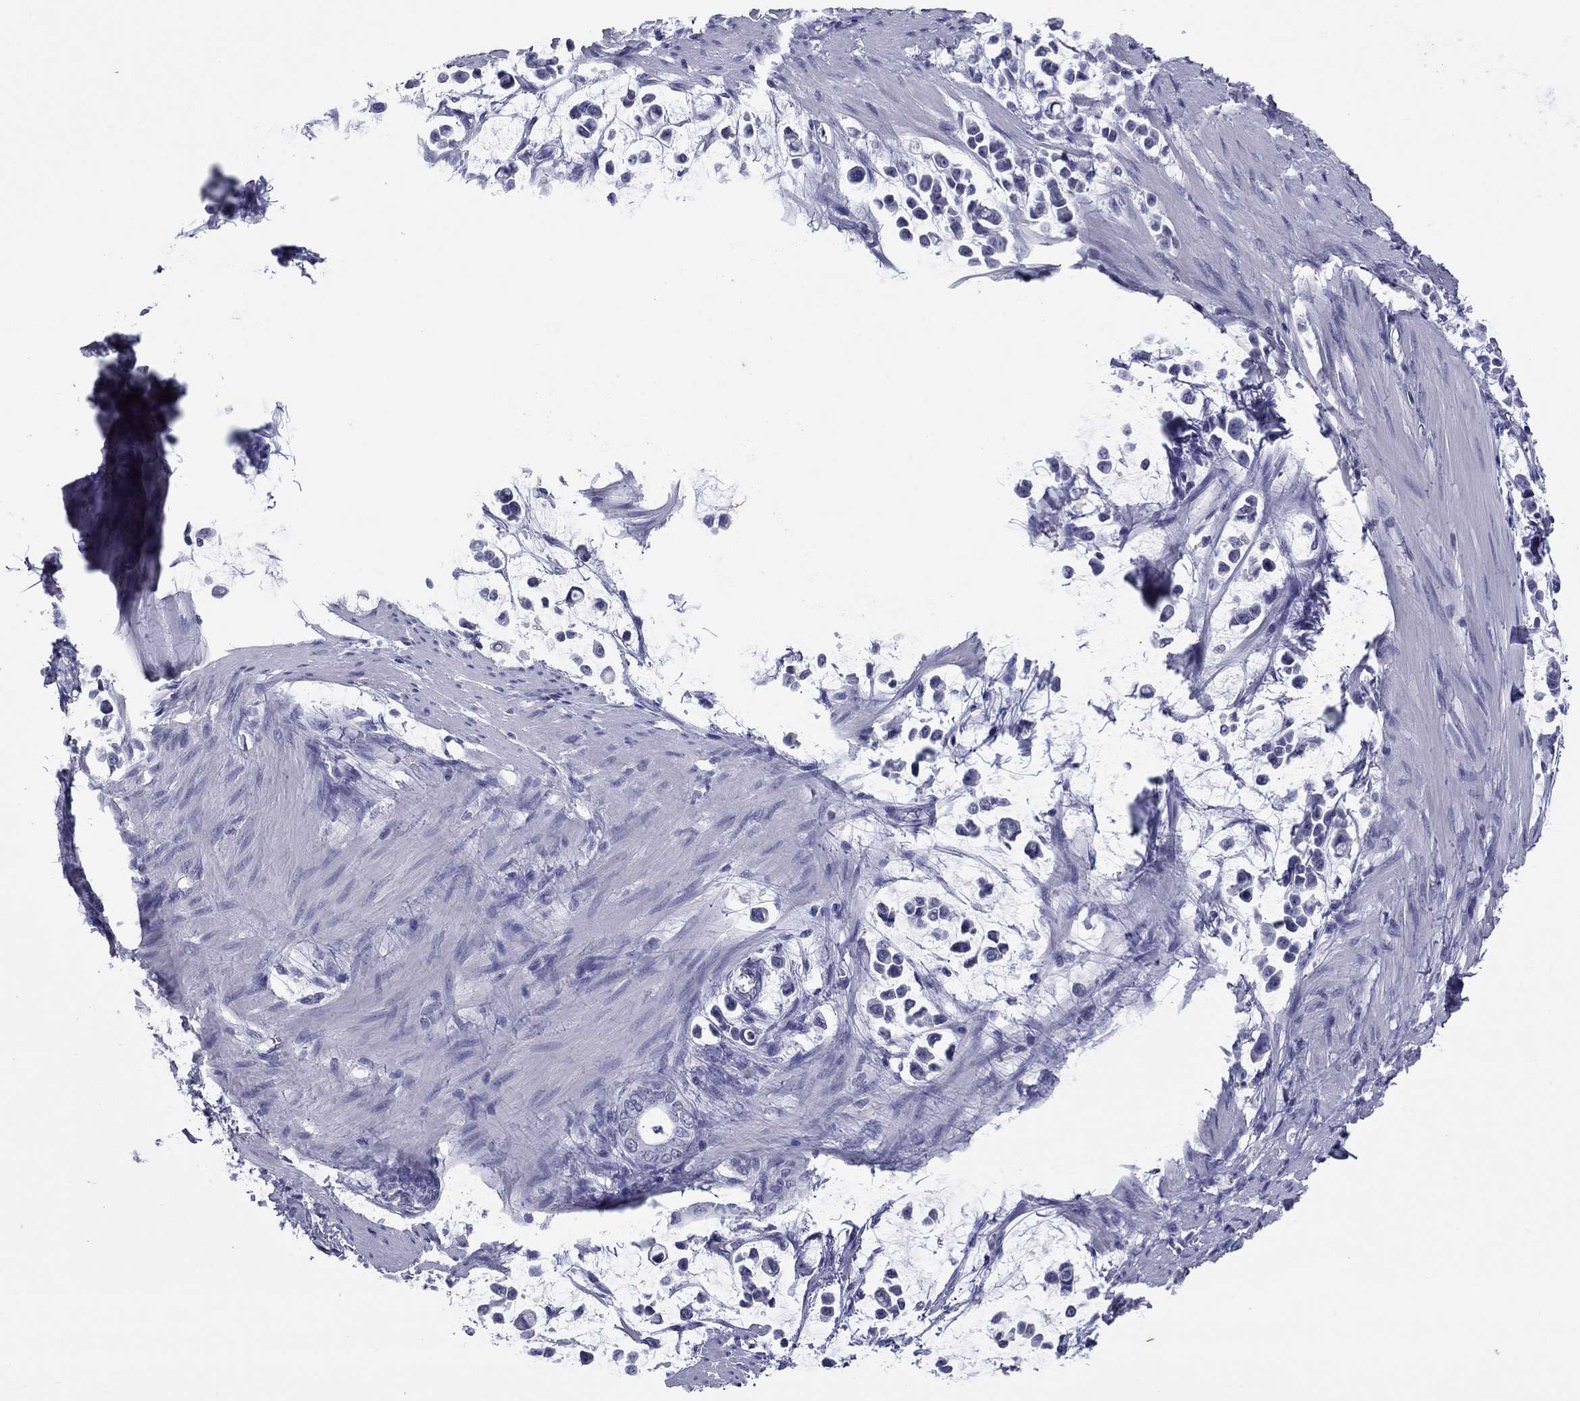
{"staining": {"intensity": "negative", "quantity": "none", "location": "none"}, "tissue": "stomach cancer", "cell_type": "Tumor cells", "image_type": "cancer", "snomed": [{"axis": "morphology", "description": "Adenocarcinoma, NOS"}, {"axis": "topography", "description": "Stomach"}], "caption": "IHC of adenocarcinoma (stomach) demonstrates no positivity in tumor cells.", "gene": "HAO1", "patient": {"sex": "male", "age": 82}}